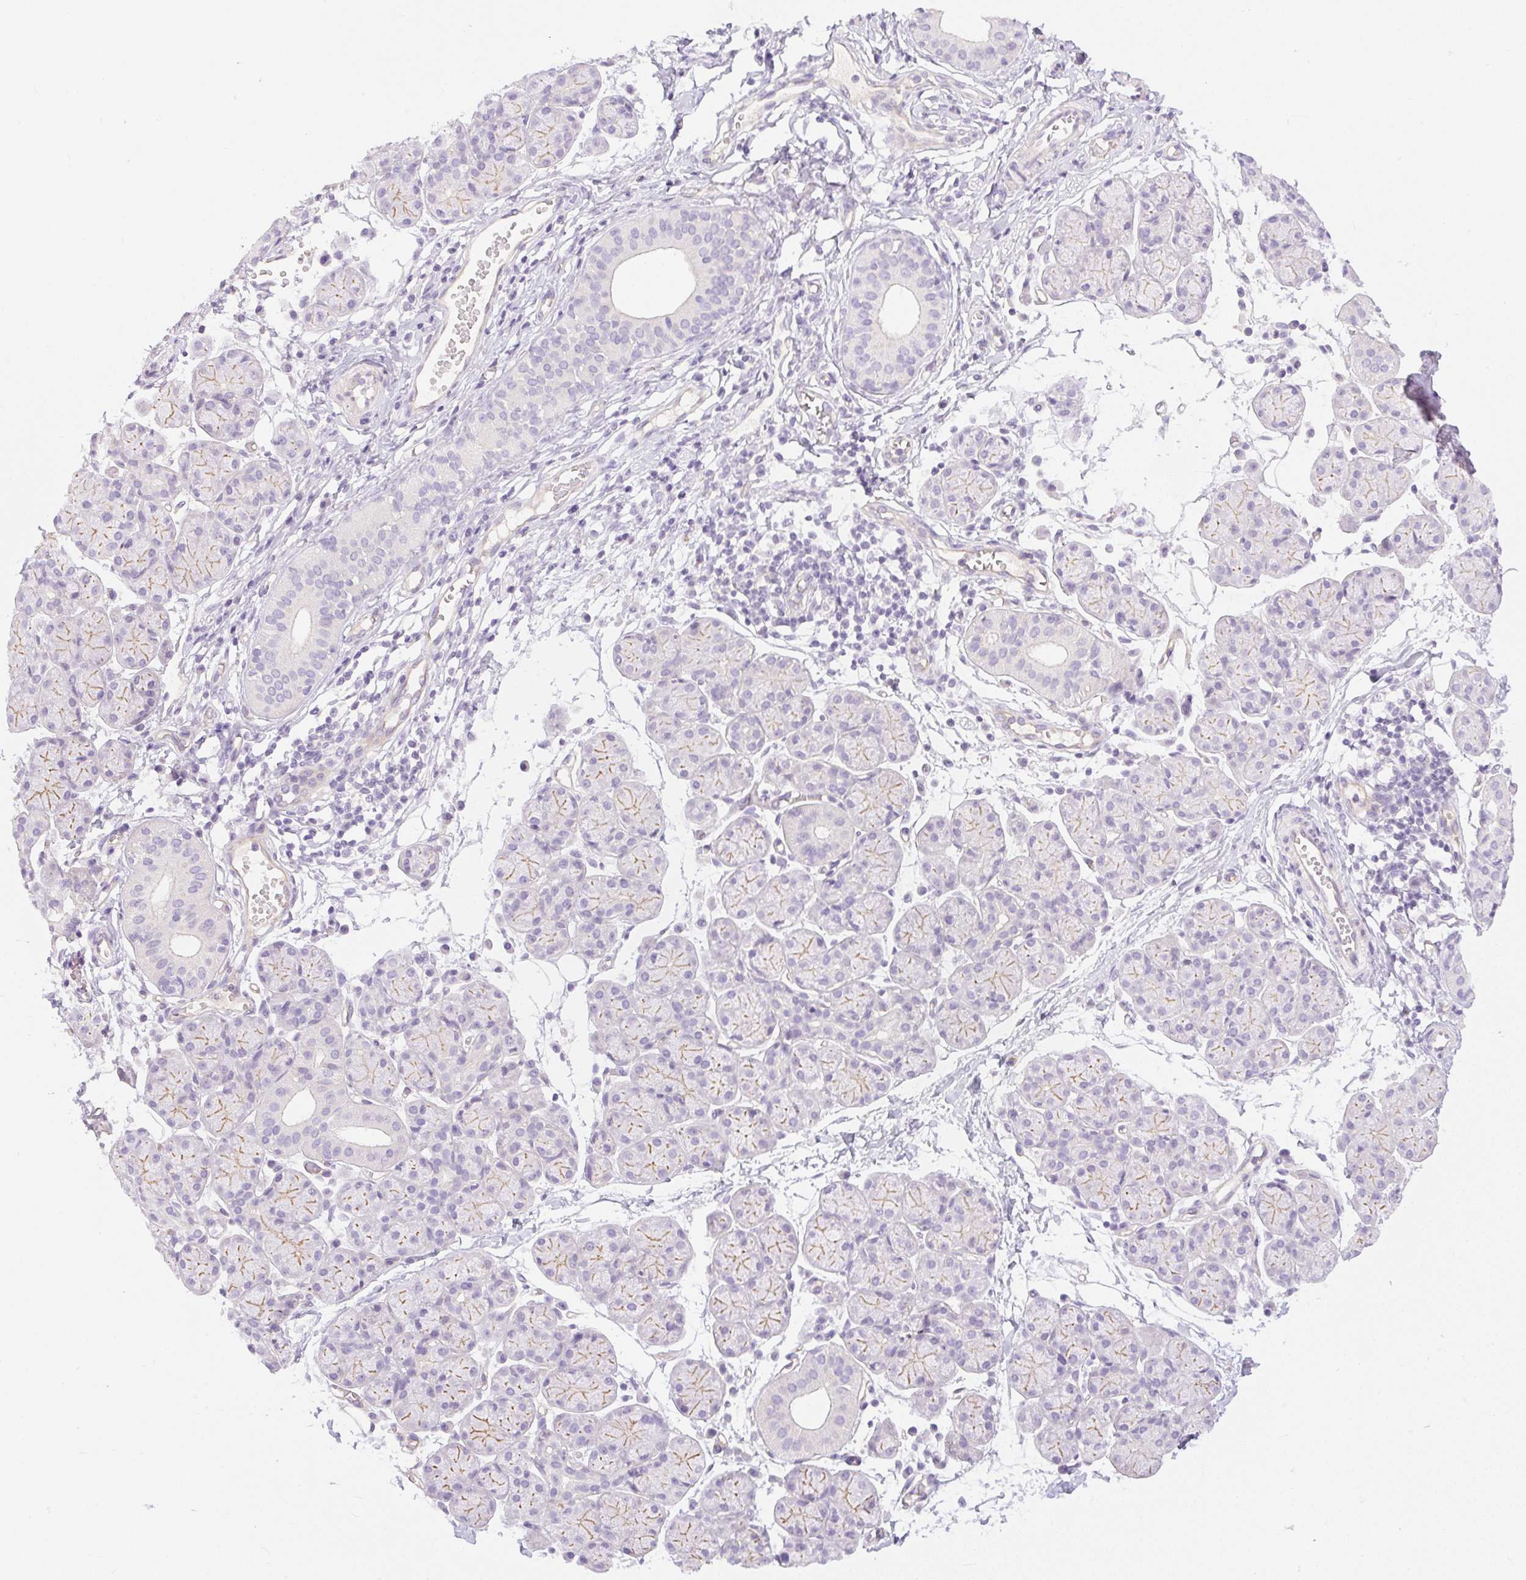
{"staining": {"intensity": "moderate", "quantity": "<25%", "location": "cytoplasmic/membranous"}, "tissue": "salivary gland", "cell_type": "Glandular cells", "image_type": "normal", "snomed": [{"axis": "morphology", "description": "Normal tissue, NOS"}, {"axis": "morphology", "description": "Inflammation, NOS"}, {"axis": "topography", "description": "Lymph node"}, {"axis": "topography", "description": "Salivary gland"}], "caption": "Brown immunohistochemical staining in benign salivary gland demonstrates moderate cytoplasmic/membranous positivity in approximately <25% of glandular cells.", "gene": "MIA2", "patient": {"sex": "male", "age": 3}}